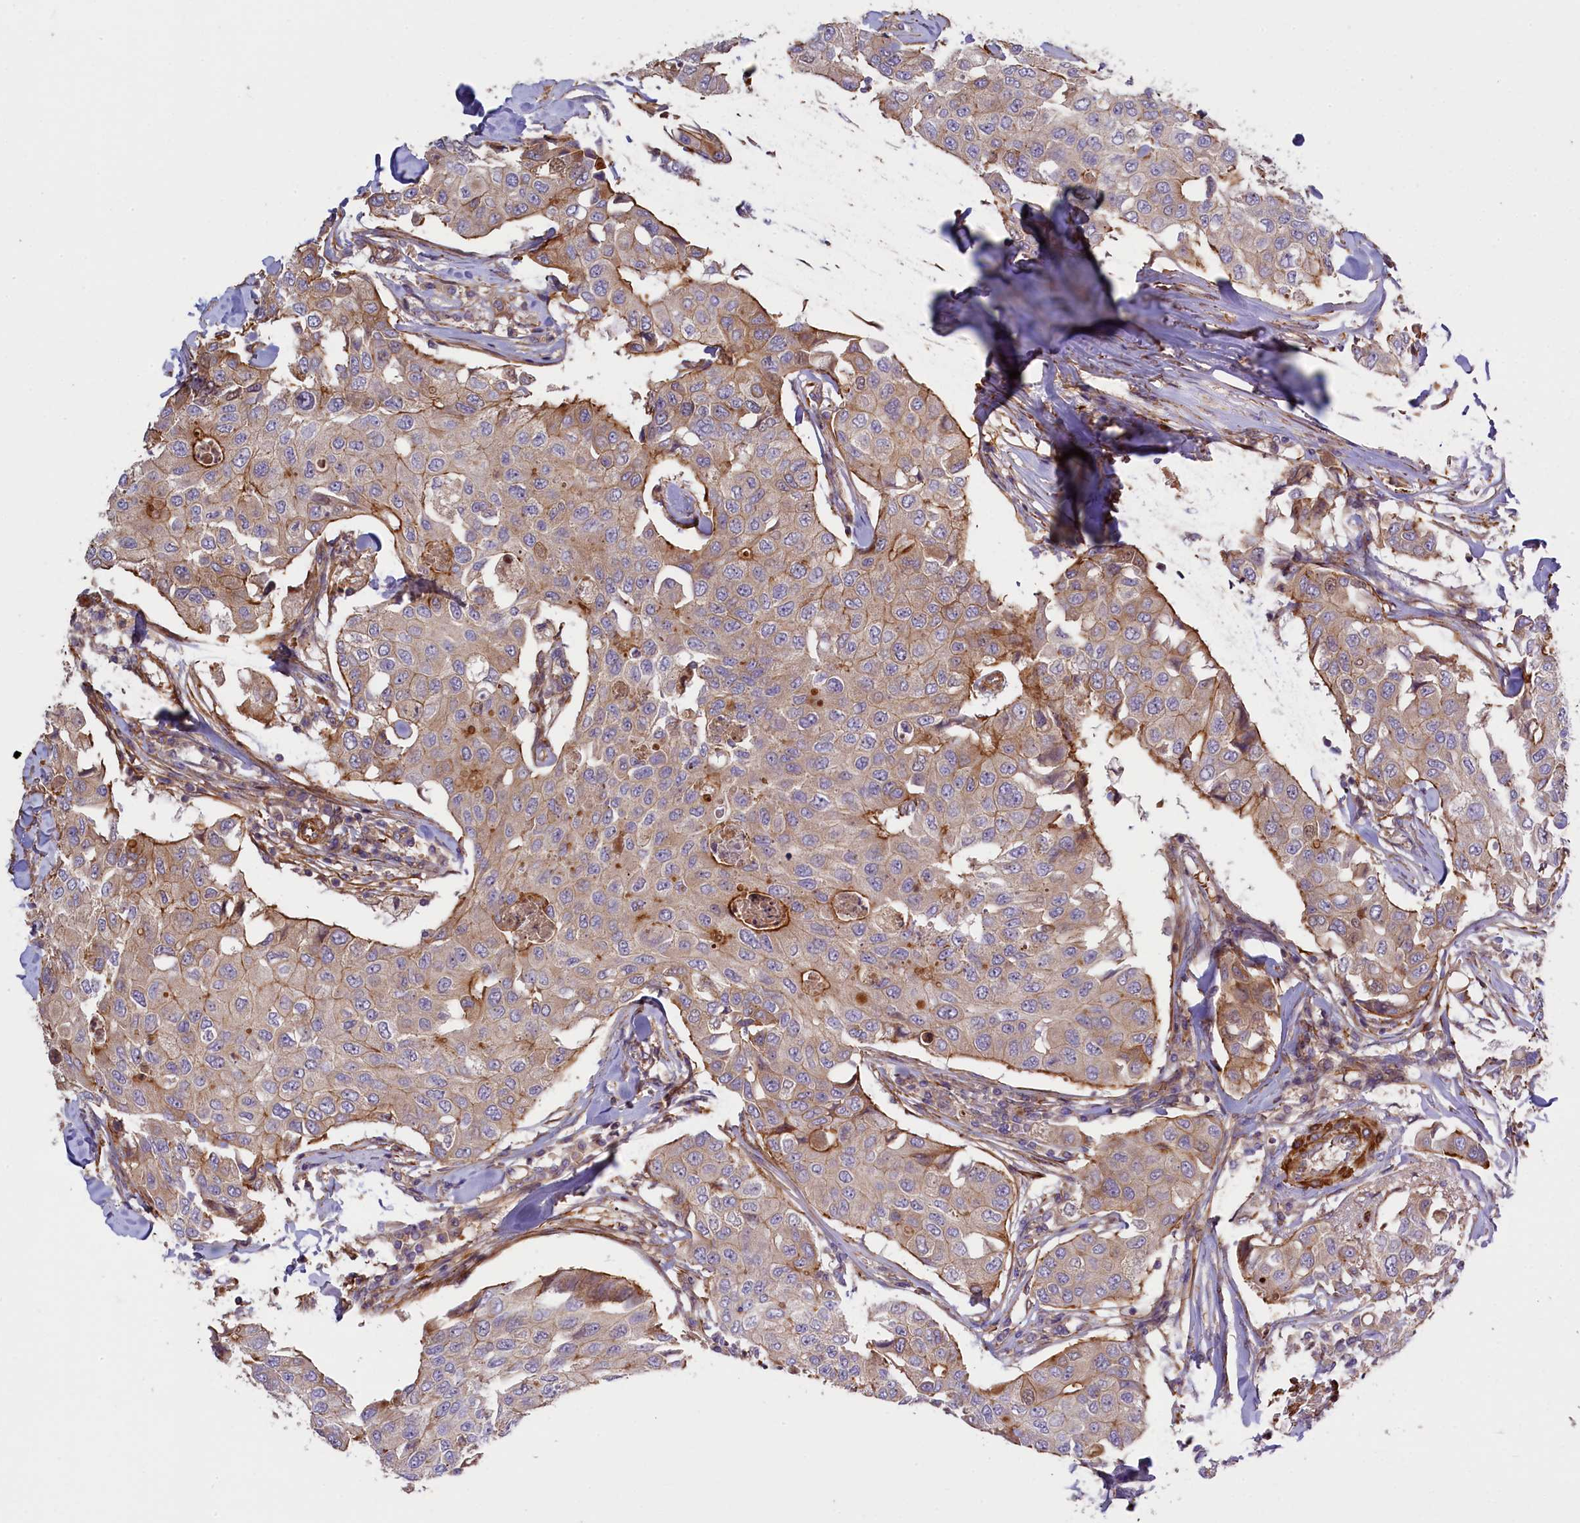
{"staining": {"intensity": "moderate", "quantity": "<25%", "location": "cytoplasmic/membranous"}, "tissue": "breast cancer", "cell_type": "Tumor cells", "image_type": "cancer", "snomed": [{"axis": "morphology", "description": "Duct carcinoma"}, {"axis": "topography", "description": "Breast"}], "caption": "Protein staining reveals moderate cytoplasmic/membranous expression in approximately <25% of tumor cells in breast cancer.", "gene": "FUZ", "patient": {"sex": "female", "age": 80}}